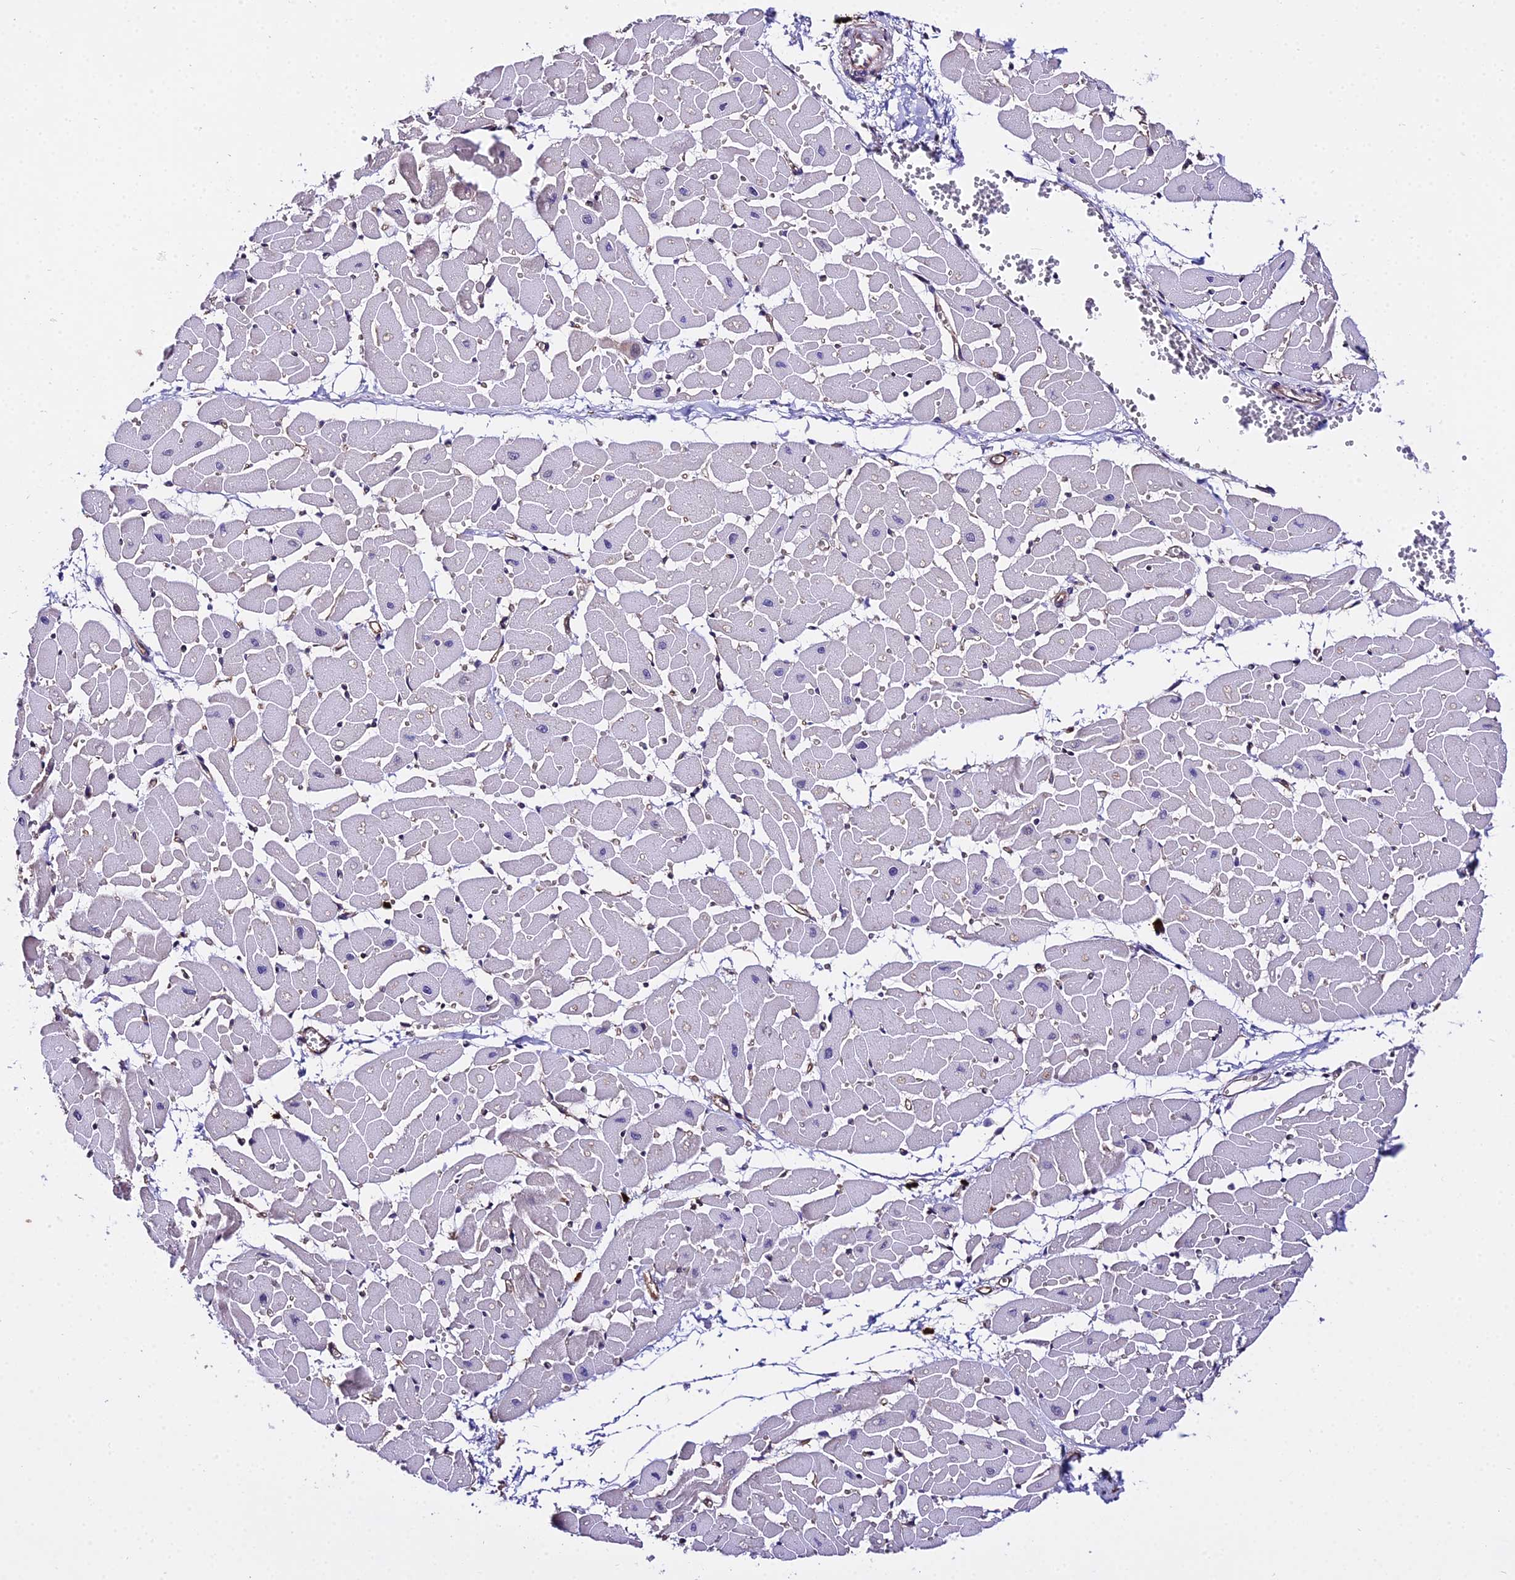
{"staining": {"intensity": "negative", "quantity": "none", "location": "none"}, "tissue": "heart muscle", "cell_type": "Cardiomyocytes", "image_type": "normal", "snomed": [{"axis": "morphology", "description": "Normal tissue, NOS"}, {"axis": "topography", "description": "Heart"}], "caption": "IHC micrograph of unremarkable human heart muscle stained for a protein (brown), which shows no staining in cardiomyocytes.", "gene": "POLR2I", "patient": {"sex": "female", "age": 19}}